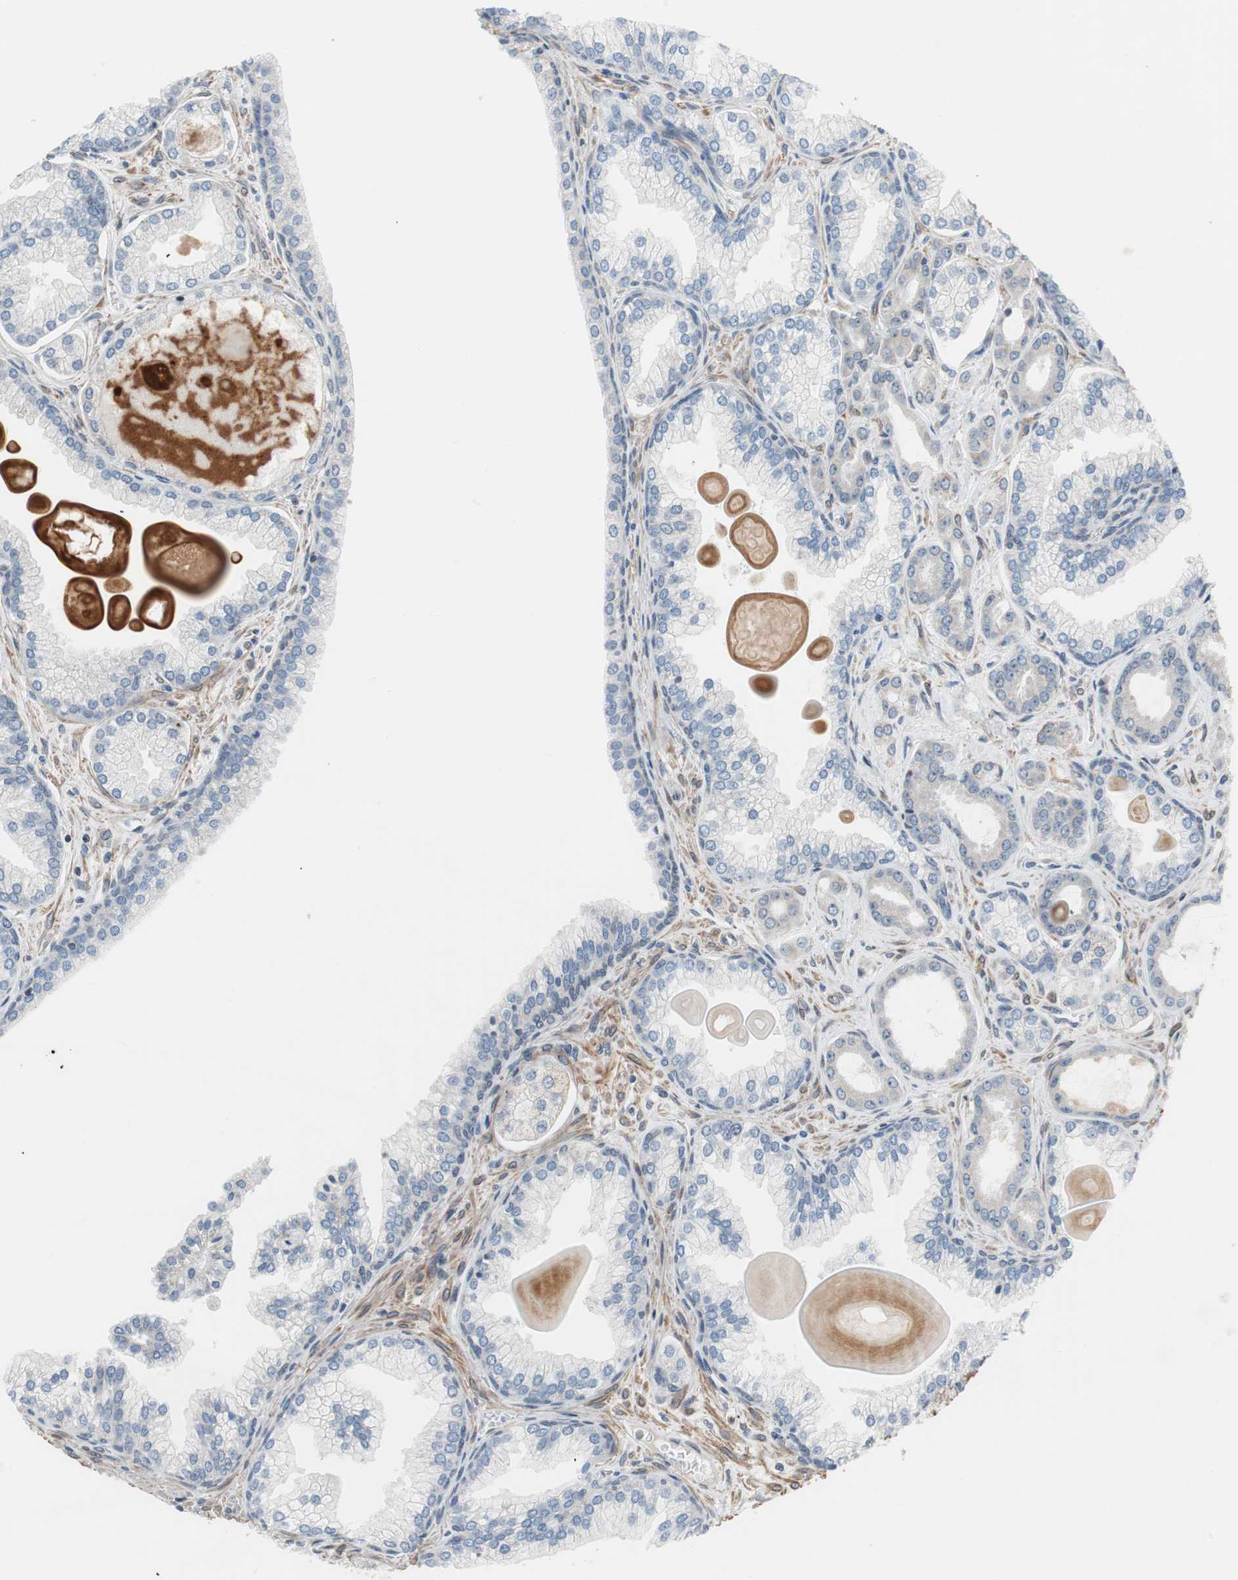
{"staining": {"intensity": "moderate", "quantity": "25%-75%", "location": "cytoplasmic/membranous,nuclear"}, "tissue": "prostate cancer", "cell_type": "Tumor cells", "image_type": "cancer", "snomed": [{"axis": "morphology", "description": "Adenocarcinoma, Low grade"}, {"axis": "topography", "description": "Prostate"}], "caption": "Immunohistochemical staining of prostate low-grade adenocarcinoma demonstrates medium levels of moderate cytoplasmic/membranous and nuclear positivity in about 25%-75% of tumor cells. The staining was performed using DAB (3,3'-diaminobenzidine), with brown indicating positive protein expression. Nuclei are stained blue with hematoxylin.", "gene": "ARNT2", "patient": {"sex": "male", "age": 59}}